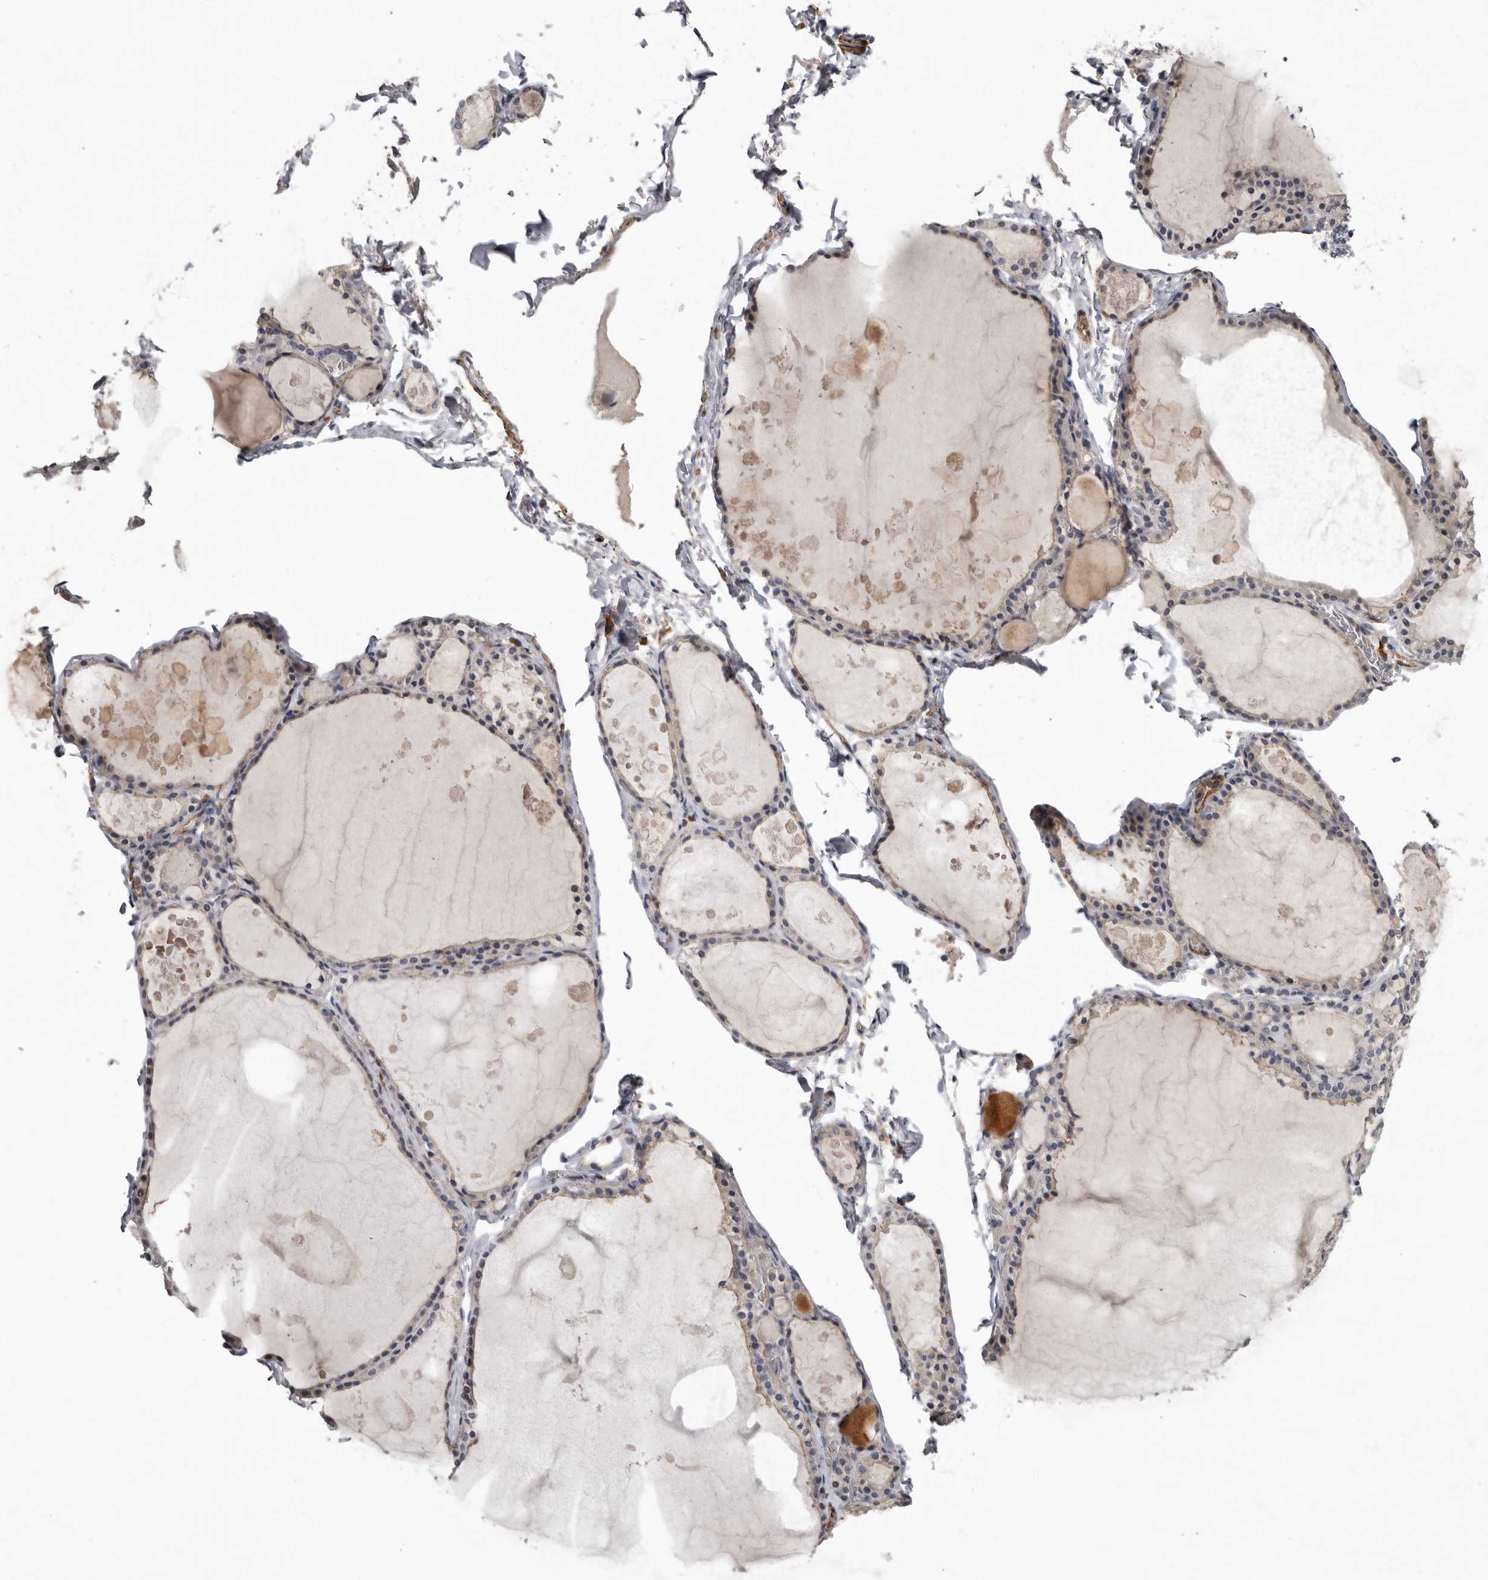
{"staining": {"intensity": "negative", "quantity": "none", "location": "none"}, "tissue": "thyroid gland", "cell_type": "Glandular cells", "image_type": "normal", "snomed": [{"axis": "morphology", "description": "Normal tissue, NOS"}, {"axis": "topography", "description": "Thyroid gland"}], "caption": "An image of thyroid gland stained for a protein exhibits no brown staining in glandular cells. The staining was performed using DAB (3,3'-diaminobenzidine) to visualize the protein expression in brown, while the nuclei were stained in blue with hematoxylin (Magnification: 20x).", "gene": "CDCA8", "patient": {"sex": "male", "age": 56}}